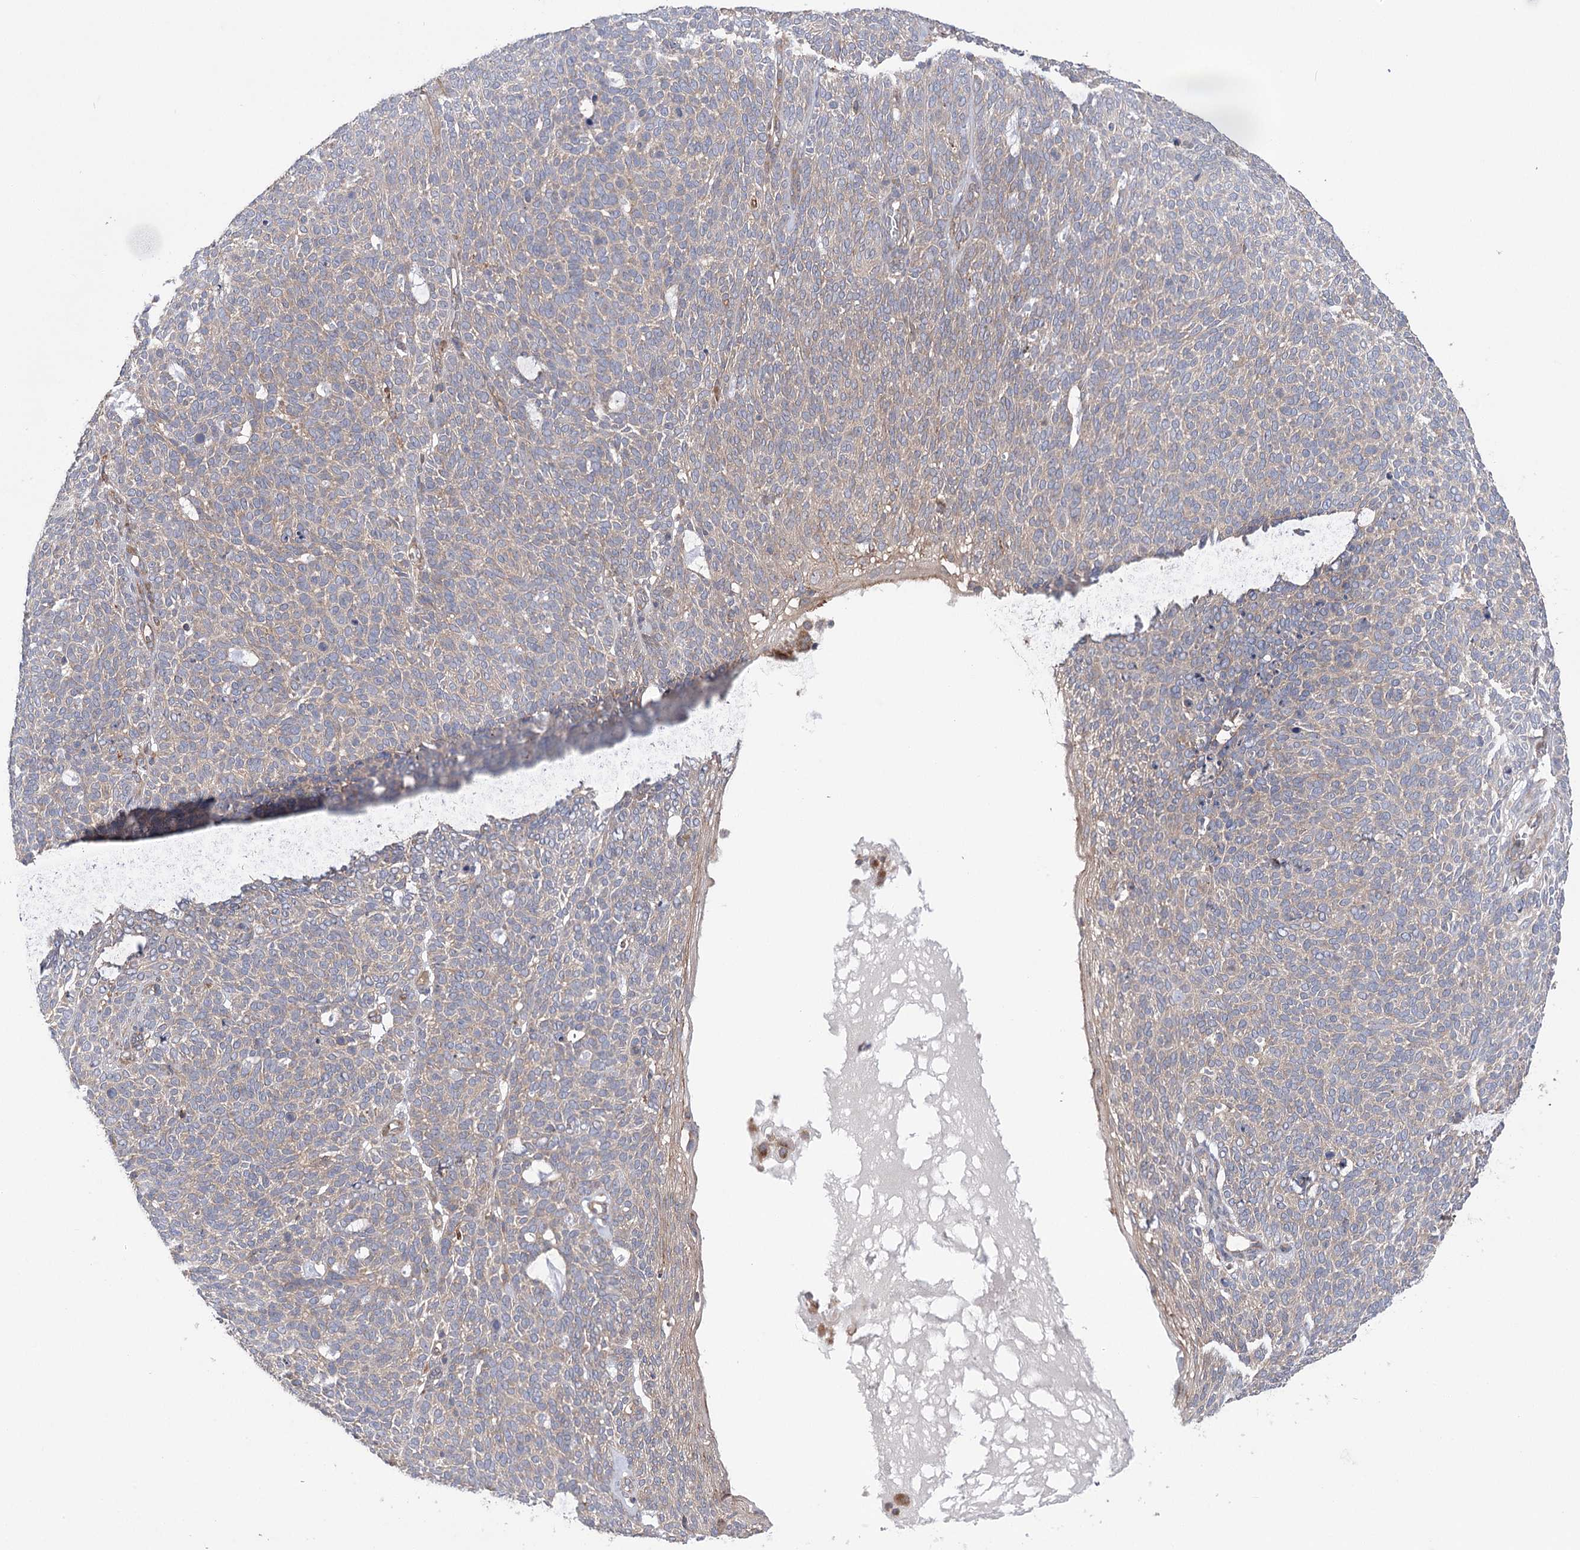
{"staining": {"intensity": "weak", "quantity": "<25%", "location": "cytoplasmic/membranous"}, "tissue": "skin cancer", "cell_type": "Tumor cells", "image_type": "cancer", "snomed": [{"axis": "morphology", "description": "Squamous cell carcinoma, NOS"}, {"axis": "topography", "description": "Skin"}], "caption": "There is no significant staining in tumor cells of skin cancer.", "gene": "VPS37B", "patient": {"sex": "female", "age": 90}}